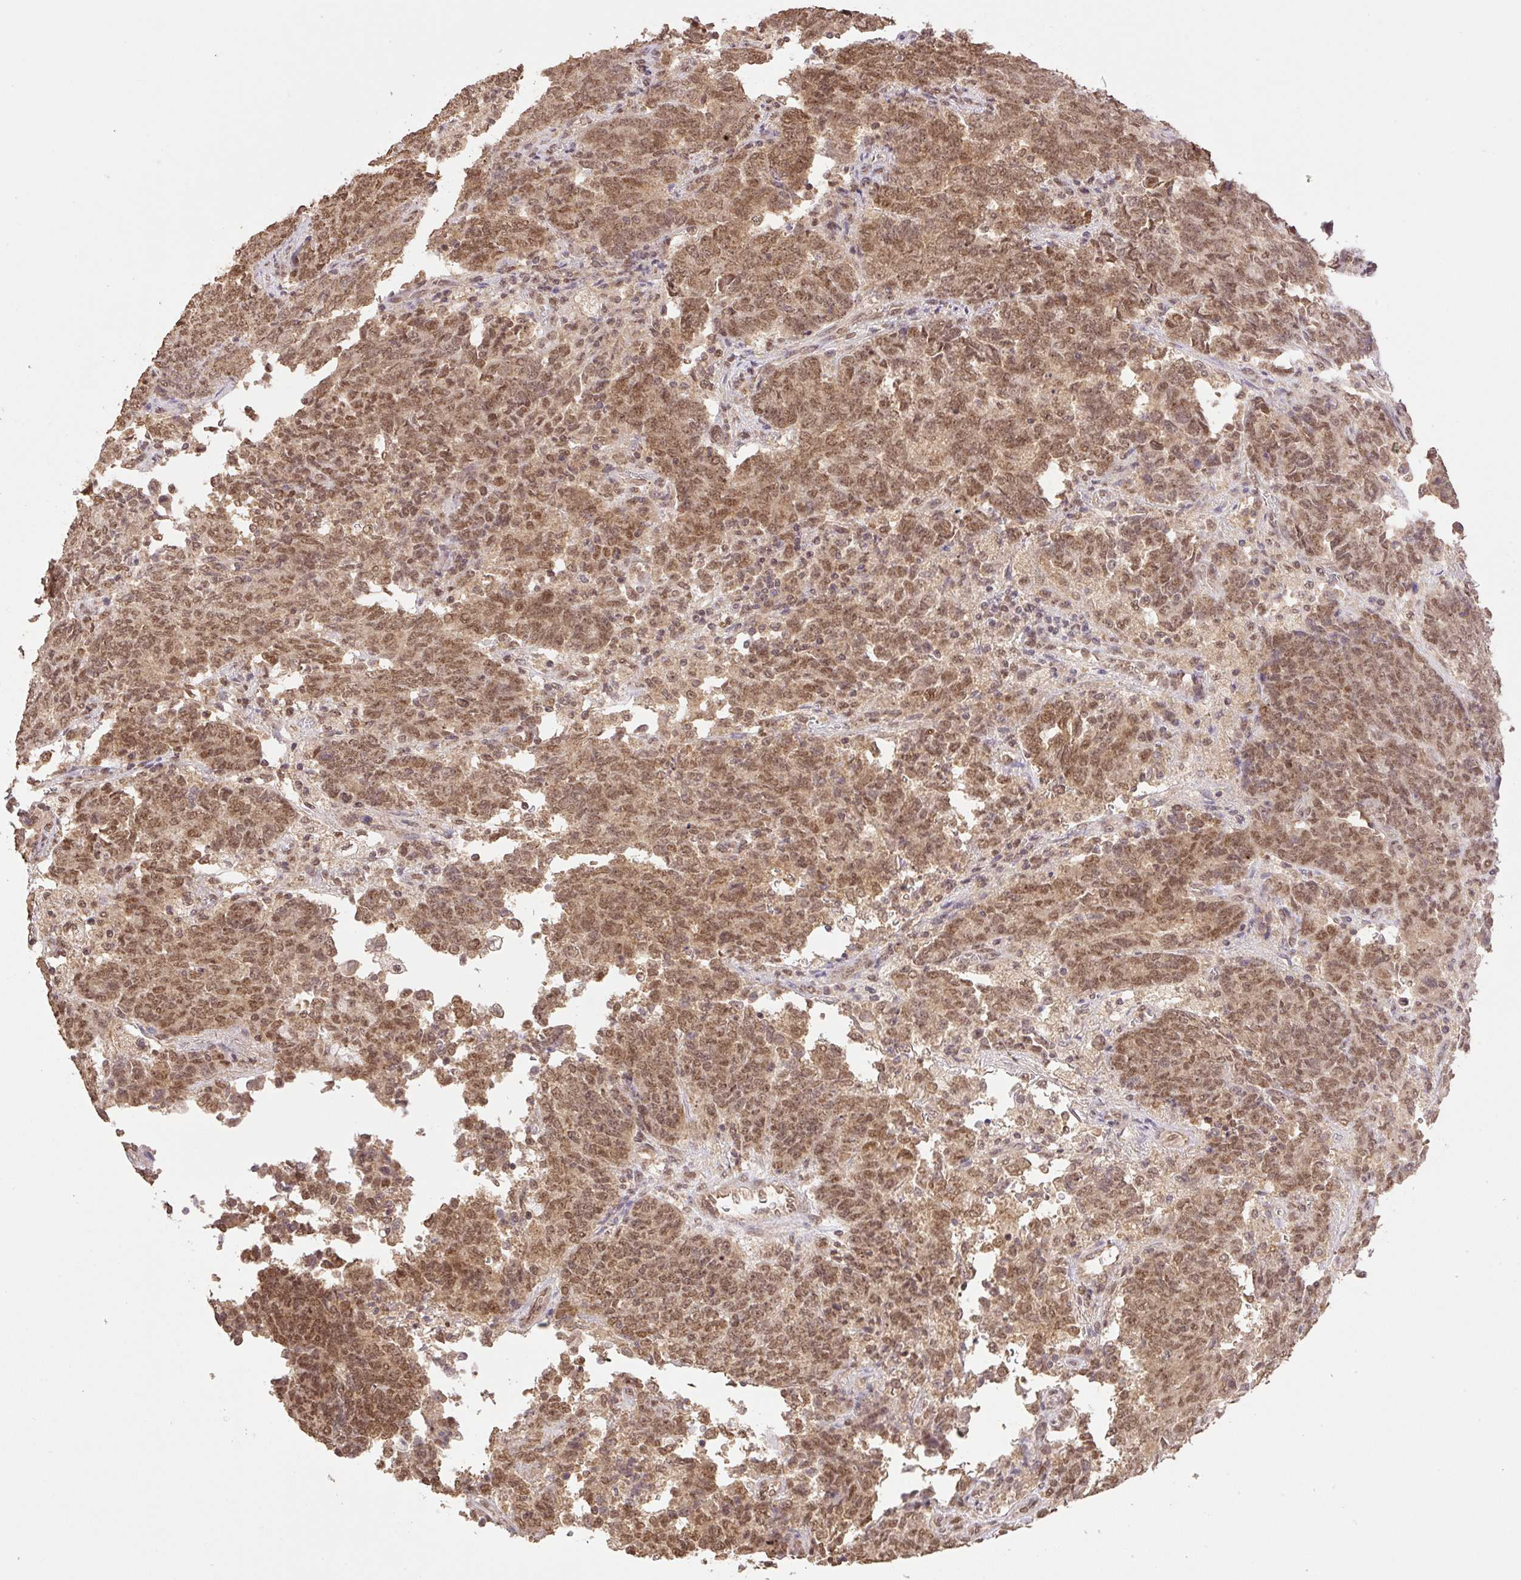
{"staining": {"intensity": "moderate", "quantity": ">75%", "location": "cytoplasmic/membranous,nuclear"}, "tissue": "endometrial cancer", "cell_type": "Tumor cells", "image_type": "cancer", "snomed": [{"axis": "morphology", "description": "Adenocarcinoma, NOS"}, {"axis": "topography", "description": "Endometrium"}], "caption": "Human endometrial adenocarcinoma stained with a protein marker reveals moderate staining in tumor cells.", "gene": "VPS25", "patient": {"sex": "female", "age": 80}}